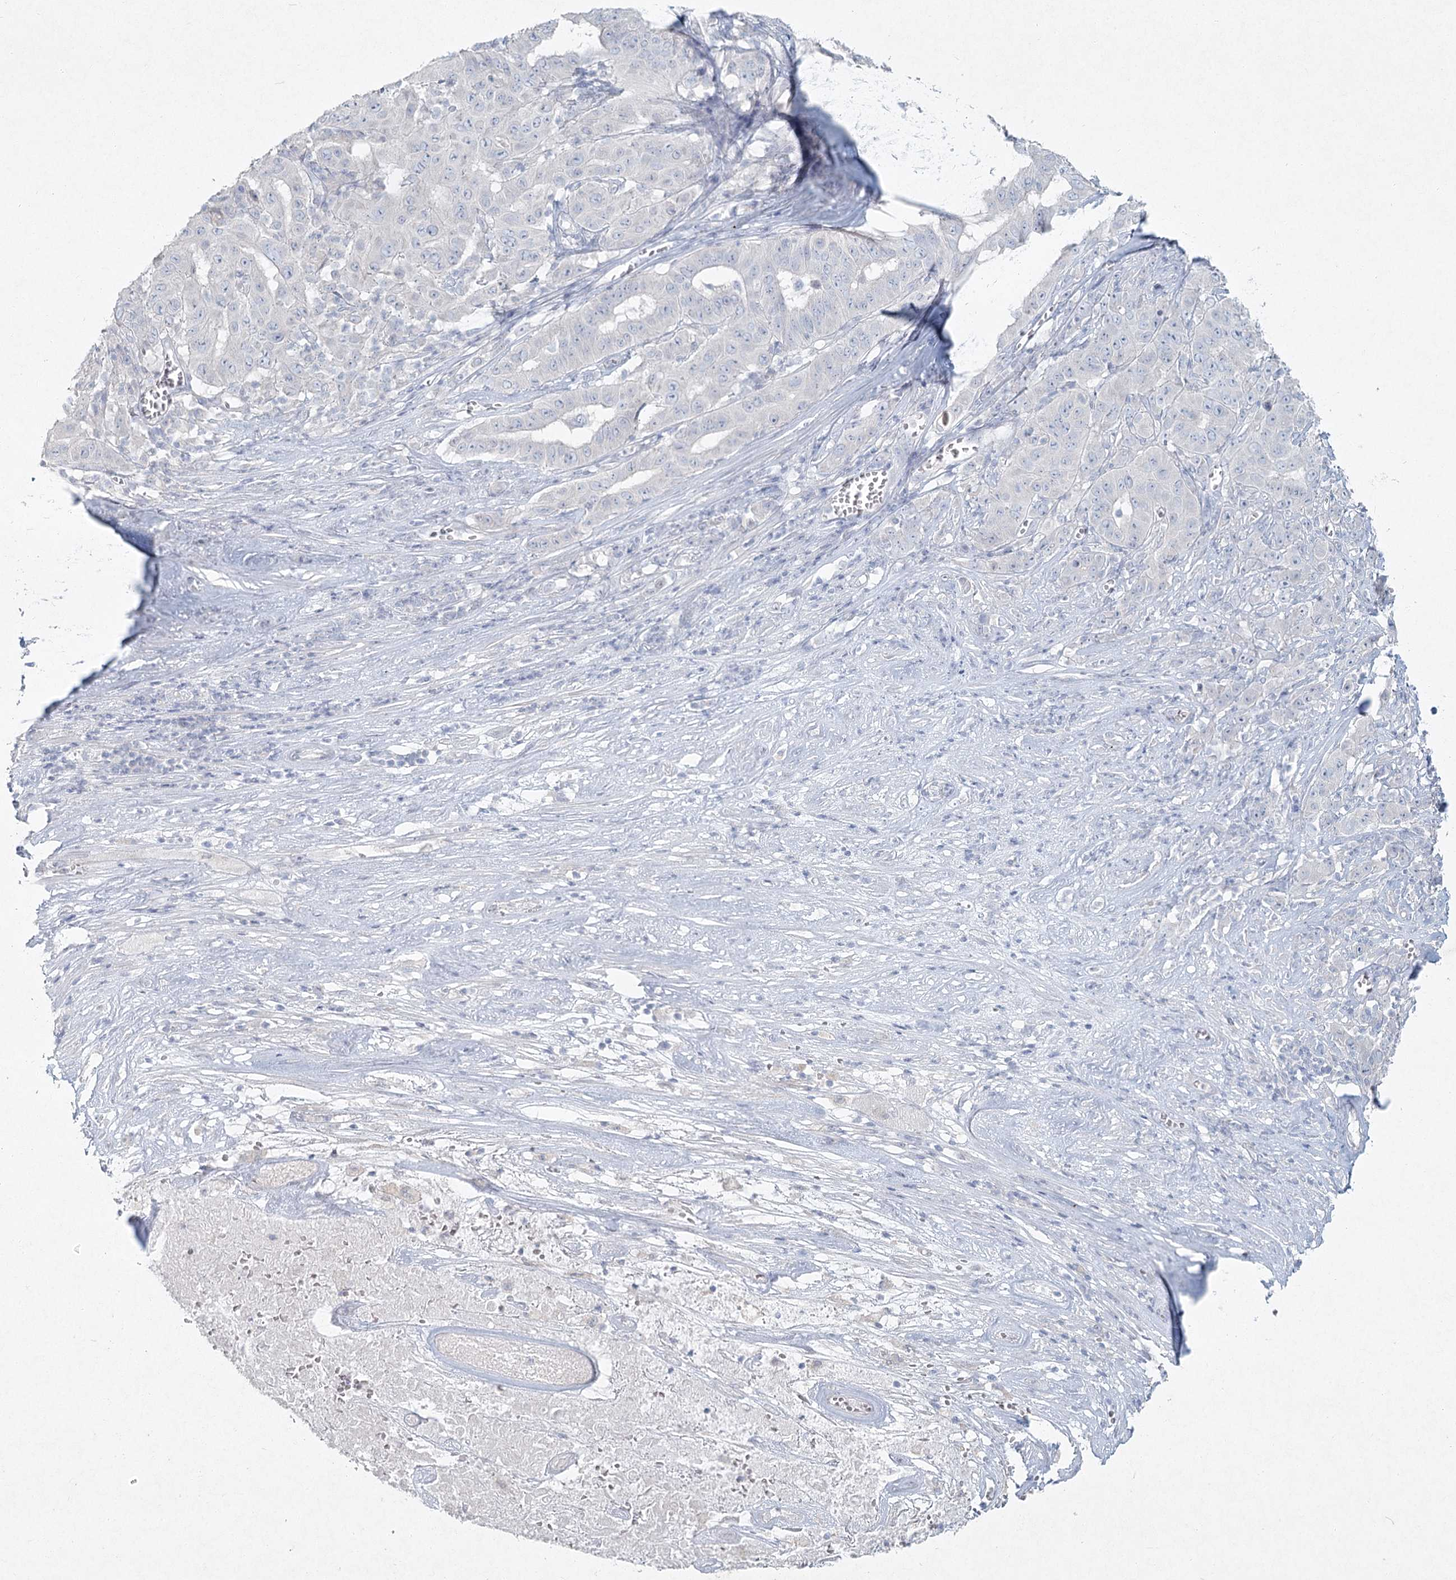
{"staining": {"intensity": "negative", "quantity": "none", "location": "none"}, "tissue": "pancreatic cancer", "cell_type": "Tumor cells", "image_type": "cancer", "snomed": [{"axis": "morphology", "description": "Adenocarcinoma, NOS"}, {"axis": "topography", "description": "Pancreas"}], "caption": "DAB (3,3'-diaminobenzidine) immunohistochemical staining of human adenocarcinoma (pancreatic) displays no significant expression in tumor cells.", "gene": "LRP2BP", "patient": {"sex": "male", "age": 63}}